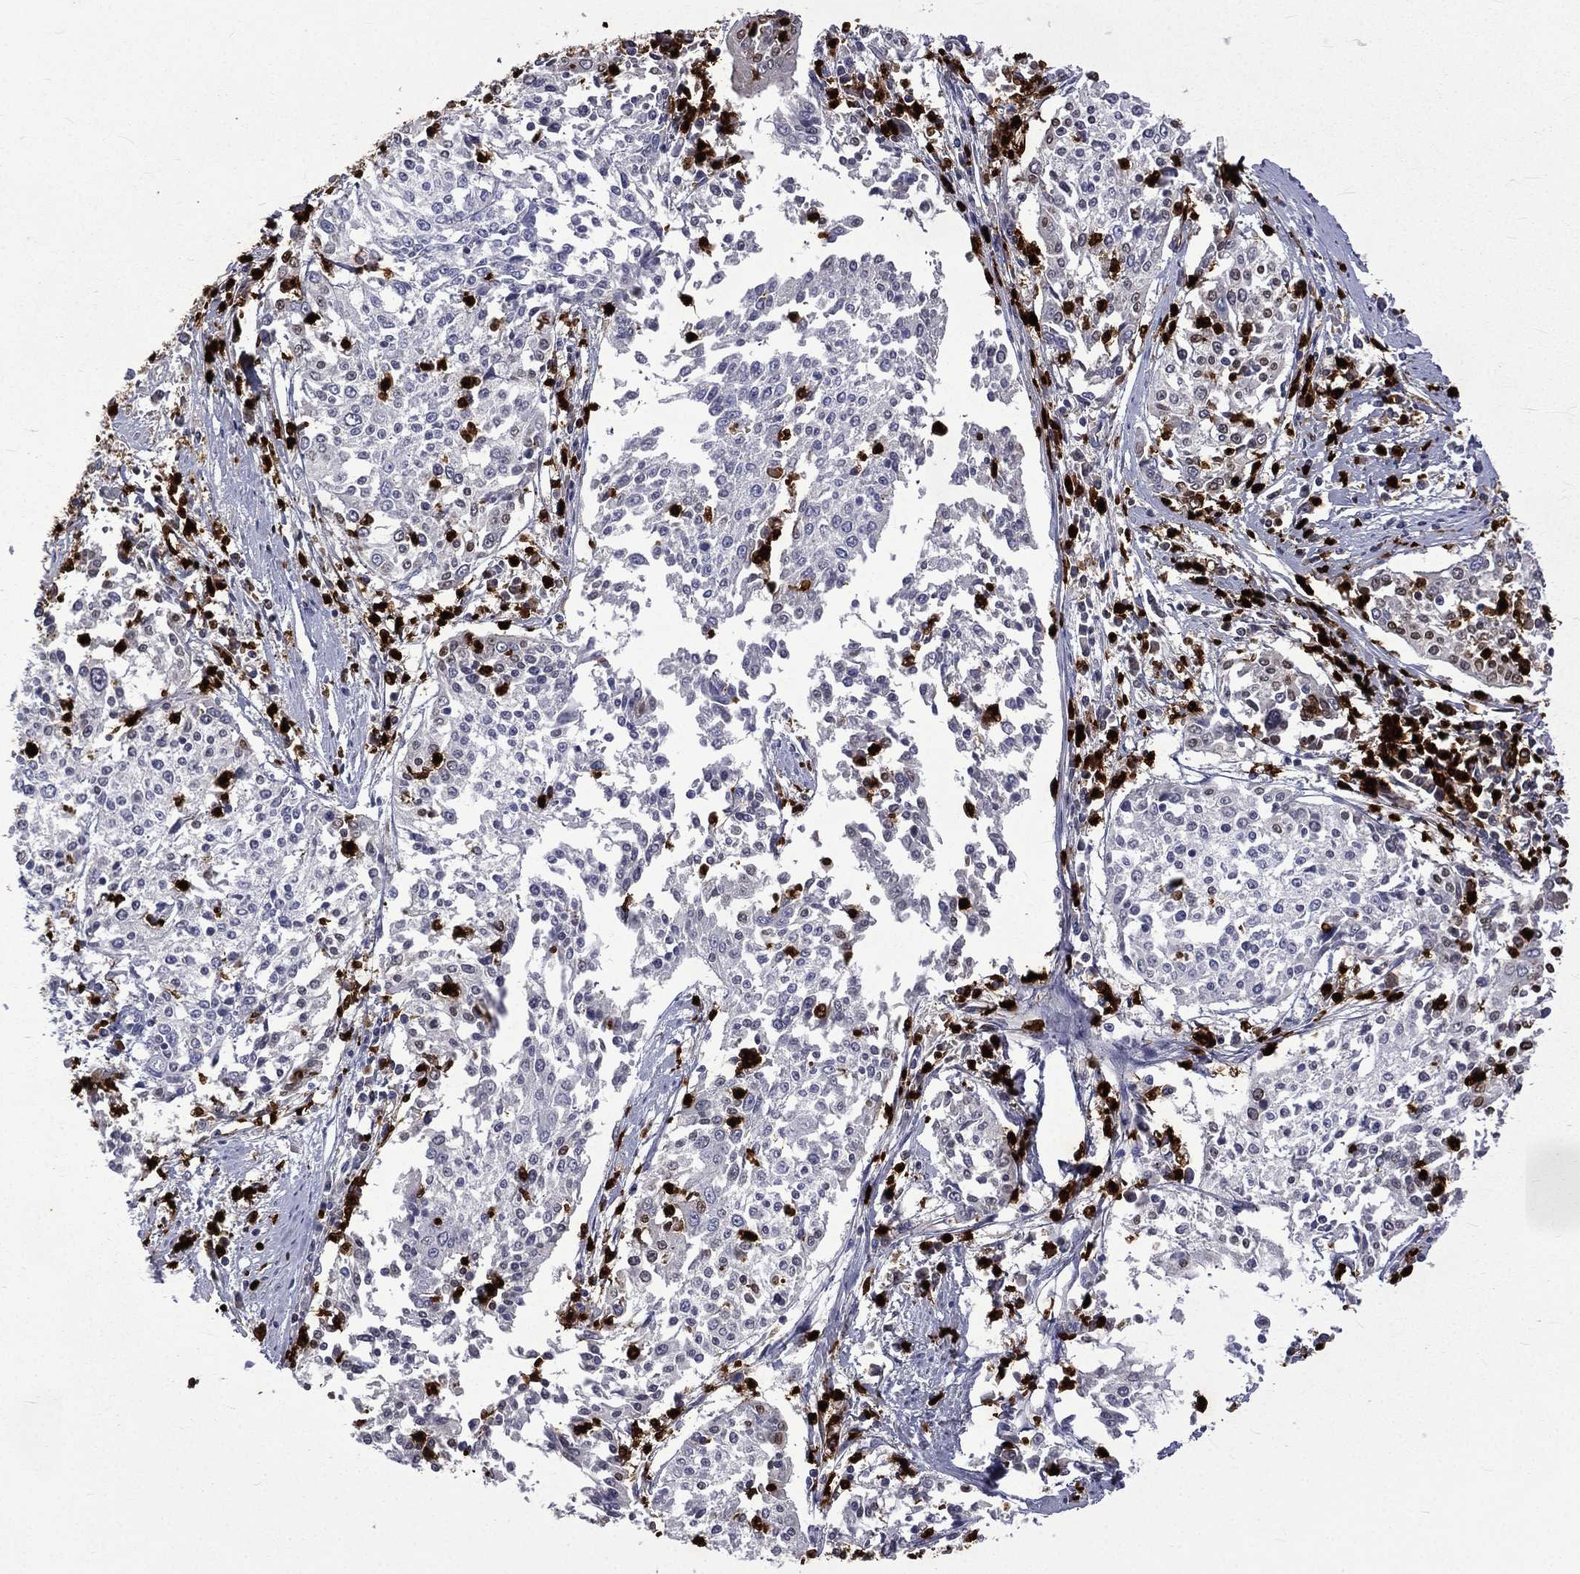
{"staining": {"intensity": "negative", "quantity": "none", "location": "none"}, "tissue": "cervical cancer", "cell_type": "Tumor cells", "image_type": "cancer", "snomed": [{"axis": "morphology", "description": "Squamous cell carcinoma, NOS"}, {"axis": "topography", "description": "Cervix"}], "caption": "High magnification brightfield microscopy of cervical squamous cell carcinoma stained with DAB (3,3'-diaminobenzidine) (brown) and counterstained with hematoxylin (blue): tumor cells show no significant positivity.", "gene": "ELANE", "patient": {"sex": "female", "age": 41}}